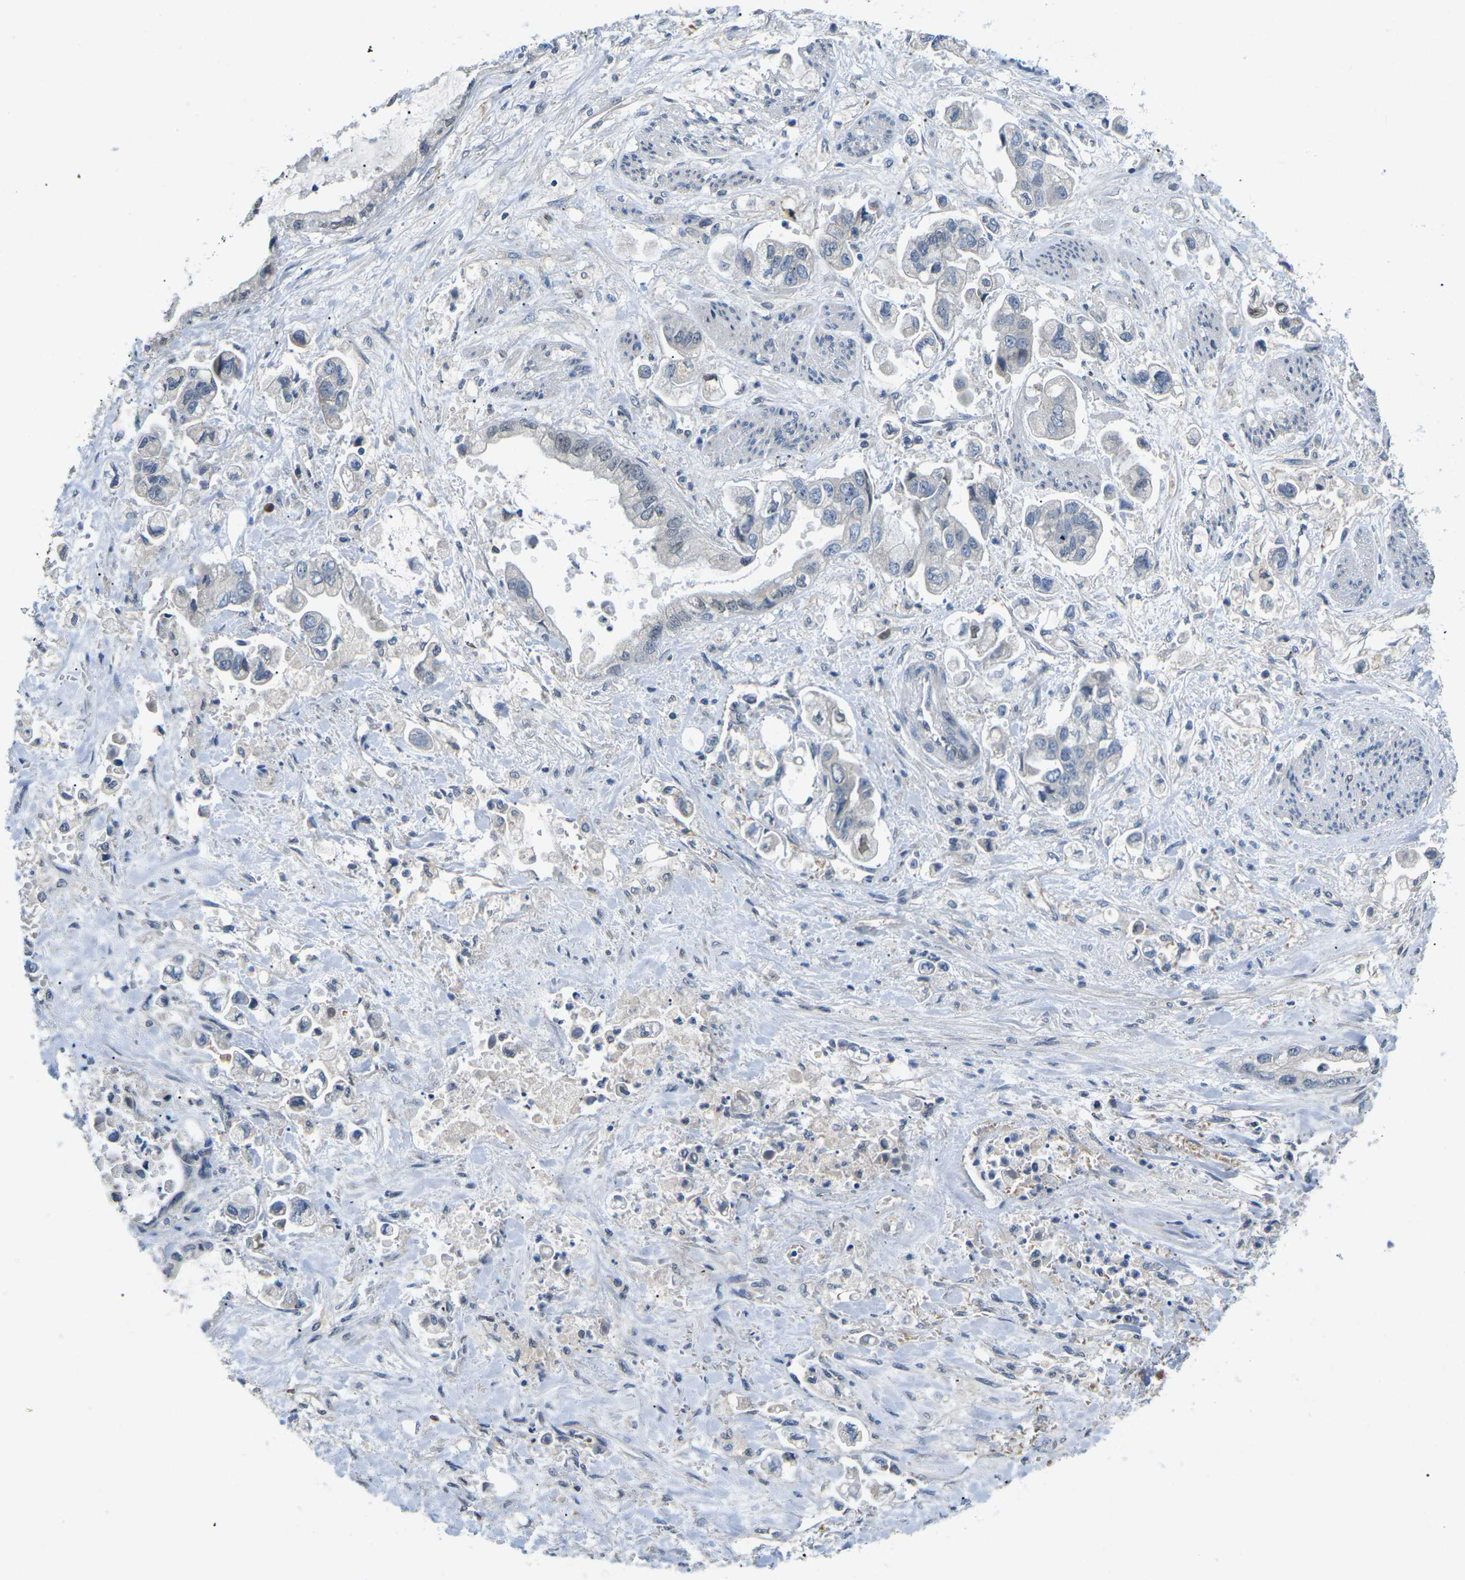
{"staining": {"intensity": "weak", "quantity": "<25%", "location": "nuclear"}, "tissue": "stomach cancer", "cell_type": "Tumor cells", "image_type": "cancer", "snomed": [{"axis": "morphology", "description": "Normal tissue, NOS"}, {"axis": "morphology", "description": "Adenocarcinoma, NOS"}, {"axis": "topography", "description": "Stomach"}], "caption": "High power microscopy micrograph of an IHC histopathology image of stomach cancer (adenocarcinoma), revealing no significant staining in tumor cells.", "gene": "ERBB4", "patient": {"sex": "male", "age": 62}}